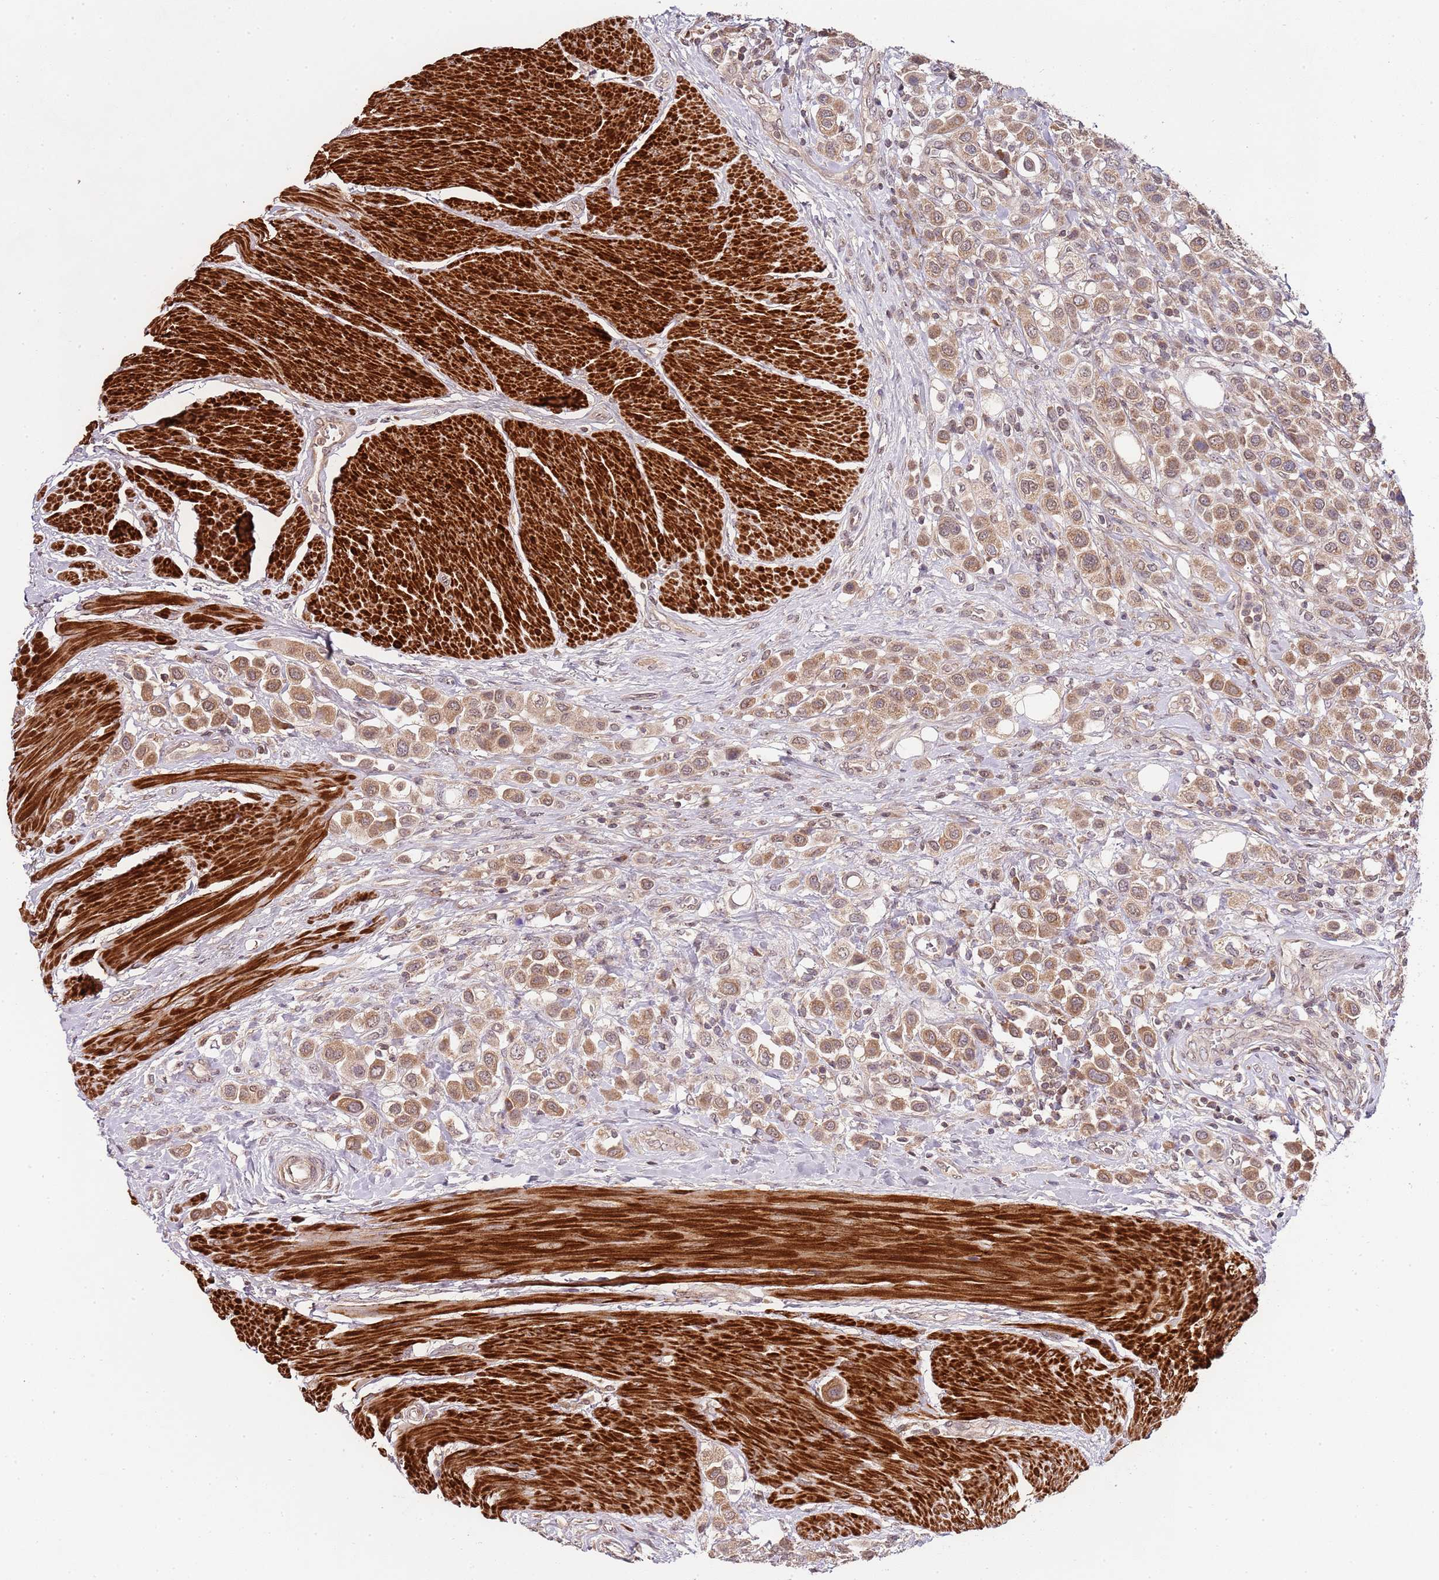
{"staining": {"intensity": "moderate", "quantity": ">75%", "location": "cytoplasmic/membranous,nuclear"}, "tissue": "urothelial cancer", "cell_type": "Tumor cells", "image_type": "cancer", "snomed": [{"axis": "morphology", "description": "Urothelial carcinoma, High grade"}, {"axis": "topography", "description": "Urinary bladder"}], "caption": "This micrograph demonstrates high-grade urothelial carcinoma stained with immunohistochemistry (IHC) to label a protein in brown. The cytoplasmic/membranous and nuclear of tumor cells show moderate positivity for the protein. Nuclei are counter-stained blue.", "gene": "LIN37", "patient": {"sex": "male", "age": 50}}